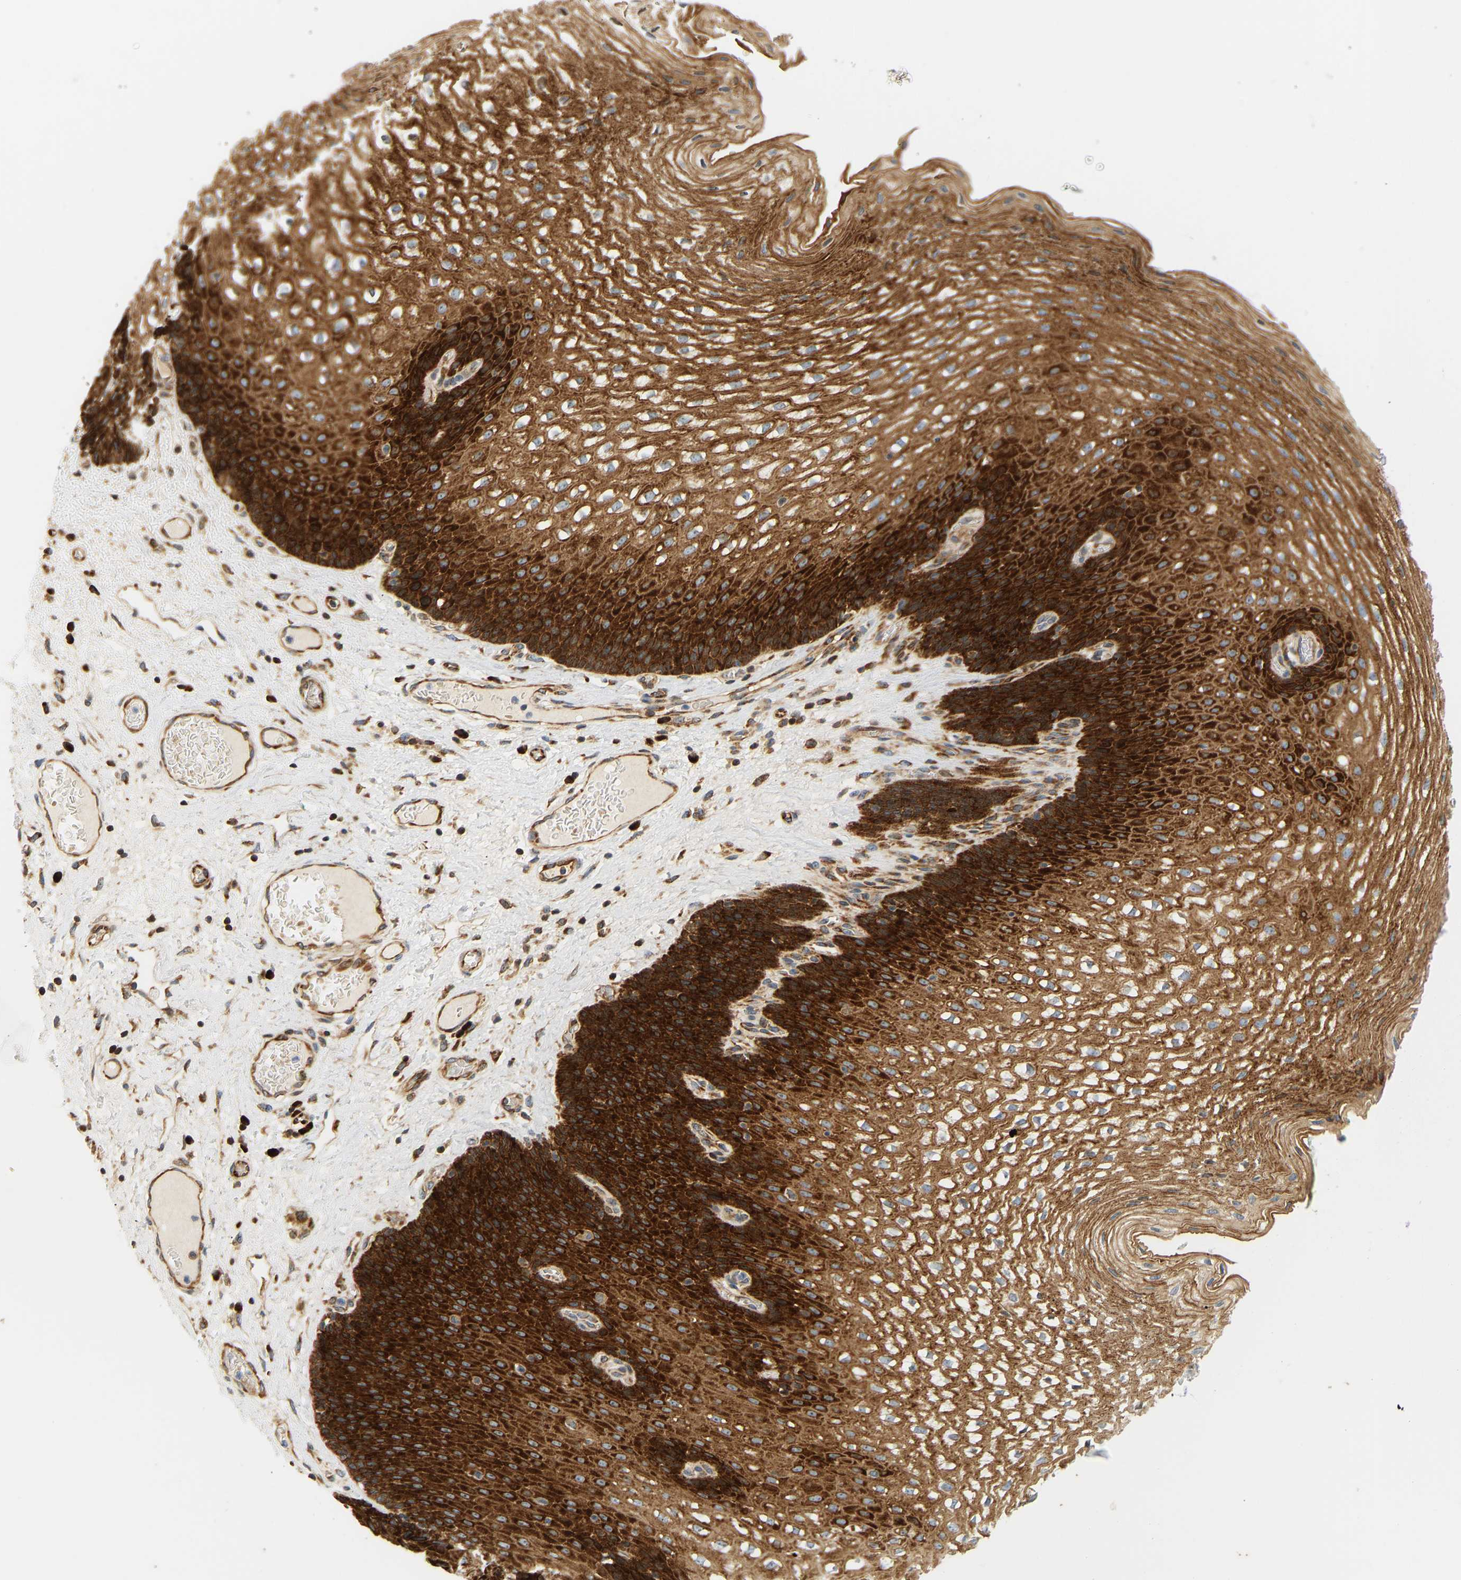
{"staining": {"intensity": "strong", "quantity": ">75%", "location": "cytoplasmic/membranous"}, "tissue": "esophagus", "cell_type": "Squamous epithelial cells", "image_type": "normal", "snomed": [{"axis": "morphology", "description": "Normal tissue, NOS"}, {"axis": "topography", "description": "Esophagus"}], "caption": "The image reveals a brown stain indicating the presence of a protein in the cytoplasmic/membranous of squamous epithelial cells in esophagus.", "gene": "RPS14", "patient": {"sex": "male", "age": 48}}